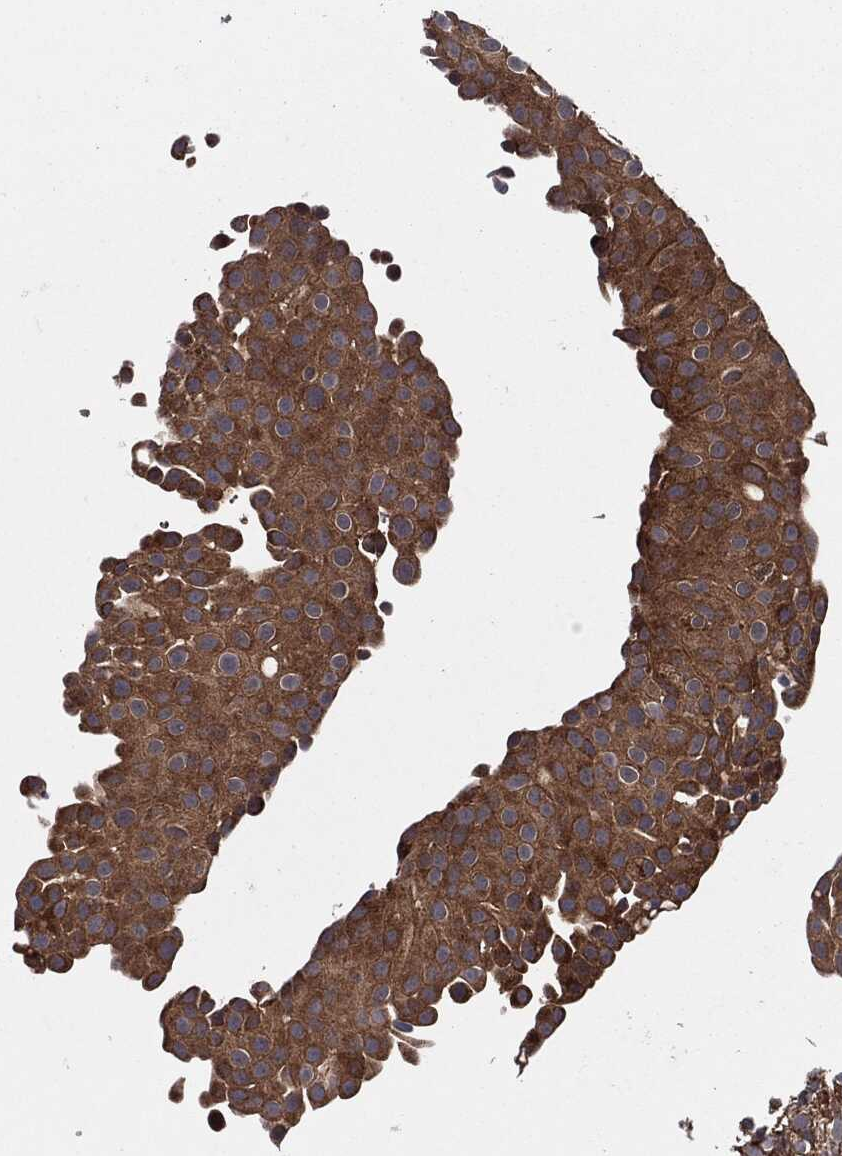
{"staining": {"intensity": "strong", "quantity": ">75%", "location": "cytoplasmic/membranous"}, "tissue": "urothelial cancer", "cell_type": "Tumor cells", "image_type": "cancer", "snomed": [{"axis": "morphology", "description": "Urothelial carcinoma, Low grade"}, {"axis": "topography", "description": "Urinary bladder"}], "caption": "Strong cytoplasmic/membranous staining for a protein is seen in approximately >75% of tumor cells of urothelial cancer using immunohistochemistry.", "gene": "BCAR1", "patient": {"sex": "male", "age": 78}}